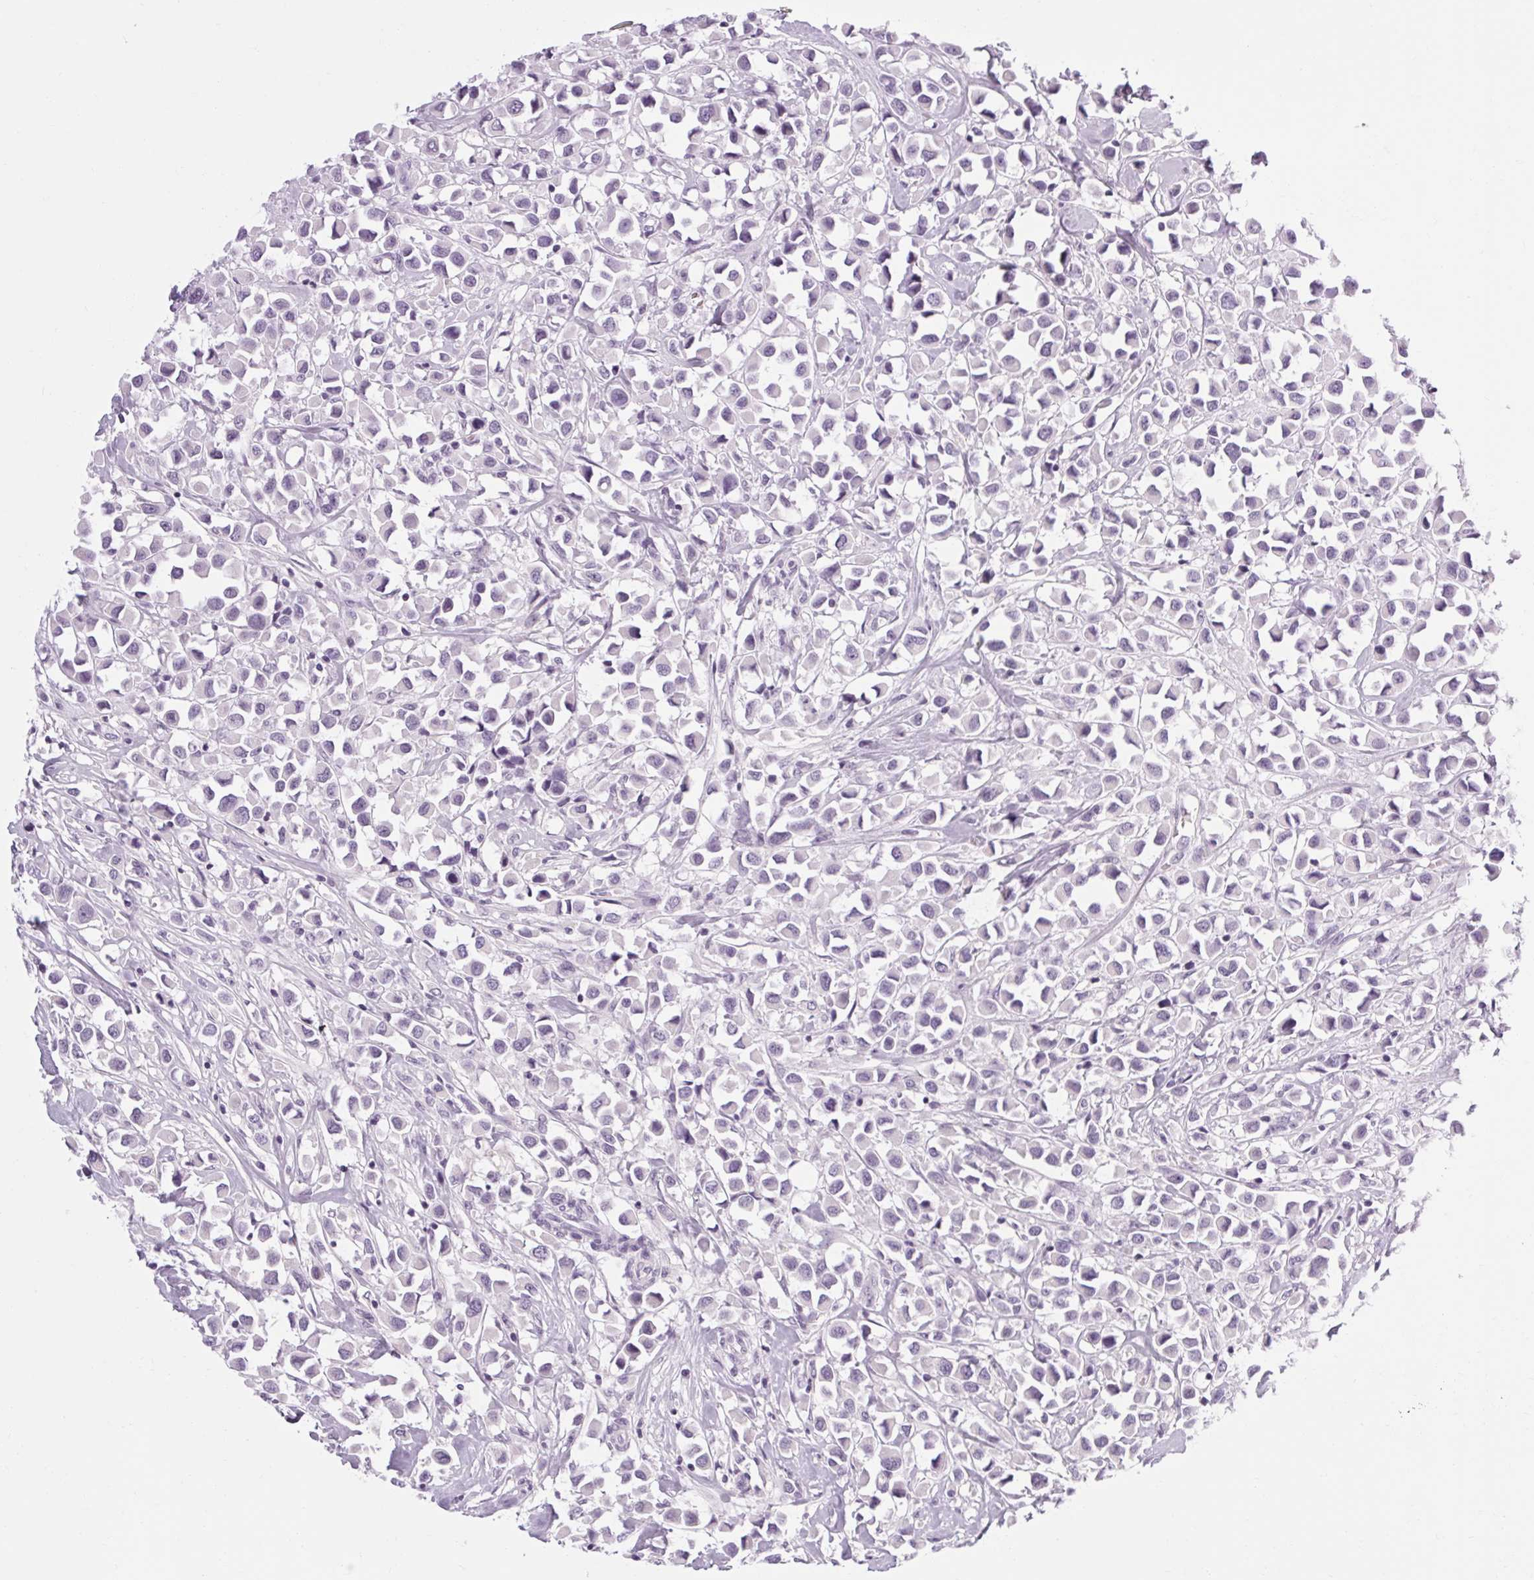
{"staining": {"intensity": "negative", "quantity": "none", "location": "none"}, "tissue": "breast cancer", "cell_type": "Tumor cells", "image_type": "cancer", "snomed": [{"axis": "morphology", "description": "Duct carcinoma"}, {"axis": "topography", "description": "Breast"}], "caption": "Tumor cells are negative for brown protein staining in breast cancer (invasive ductal carcinoma).", "gene": "POMC", "patient": {"sex": "female", "age": 61}}